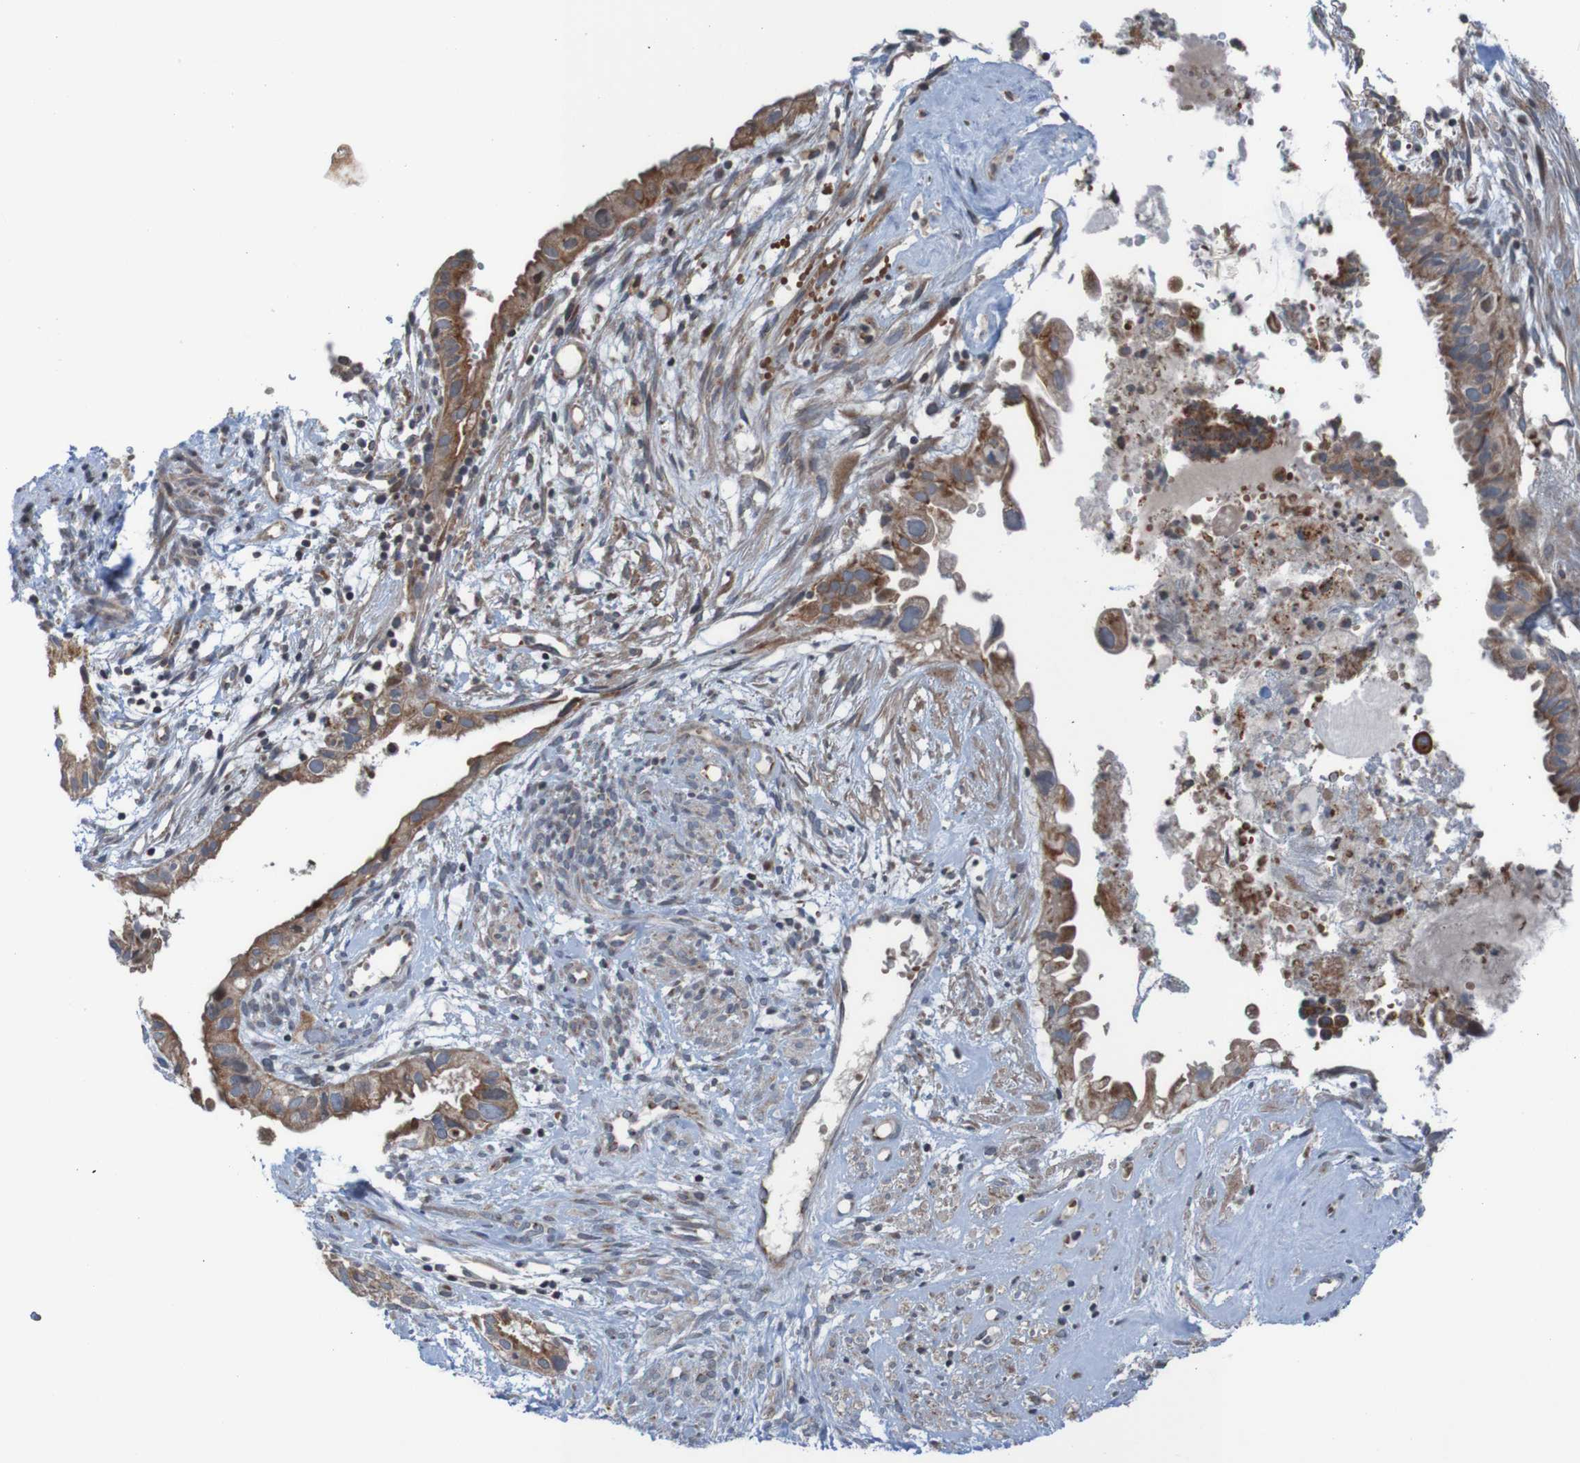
{"staining": {"intensity": "moderate", "quantity": "25%-75%", "location": "cytoplasmic/membranous"}, "tissue": "cervical cancer", "cell_type": "Tumor cells", "image_type": "cancer", "snomed": [{"axis": "morphology", "description": "Normal tissue, NOS"}, {"axis": "morphology", "description": "Adenocarcinoma, NOS"}, {"axis": "topography", "description": "Cervix"}, {"axis": "topography", "description": "Endometrium"}], "caption": "IHC image of neoplastic tissue: human cervical cancer (adenocarcinoma) stained using immunohistochemistry exhibits medium levels of moderate protein expression localized specifically in the cytoplasmic/membranous of tumor cells, appearing as a cytoplasmic/membranous brown color.", "gene": "UNG", "patient": {"sex": "female", "age": 86}}